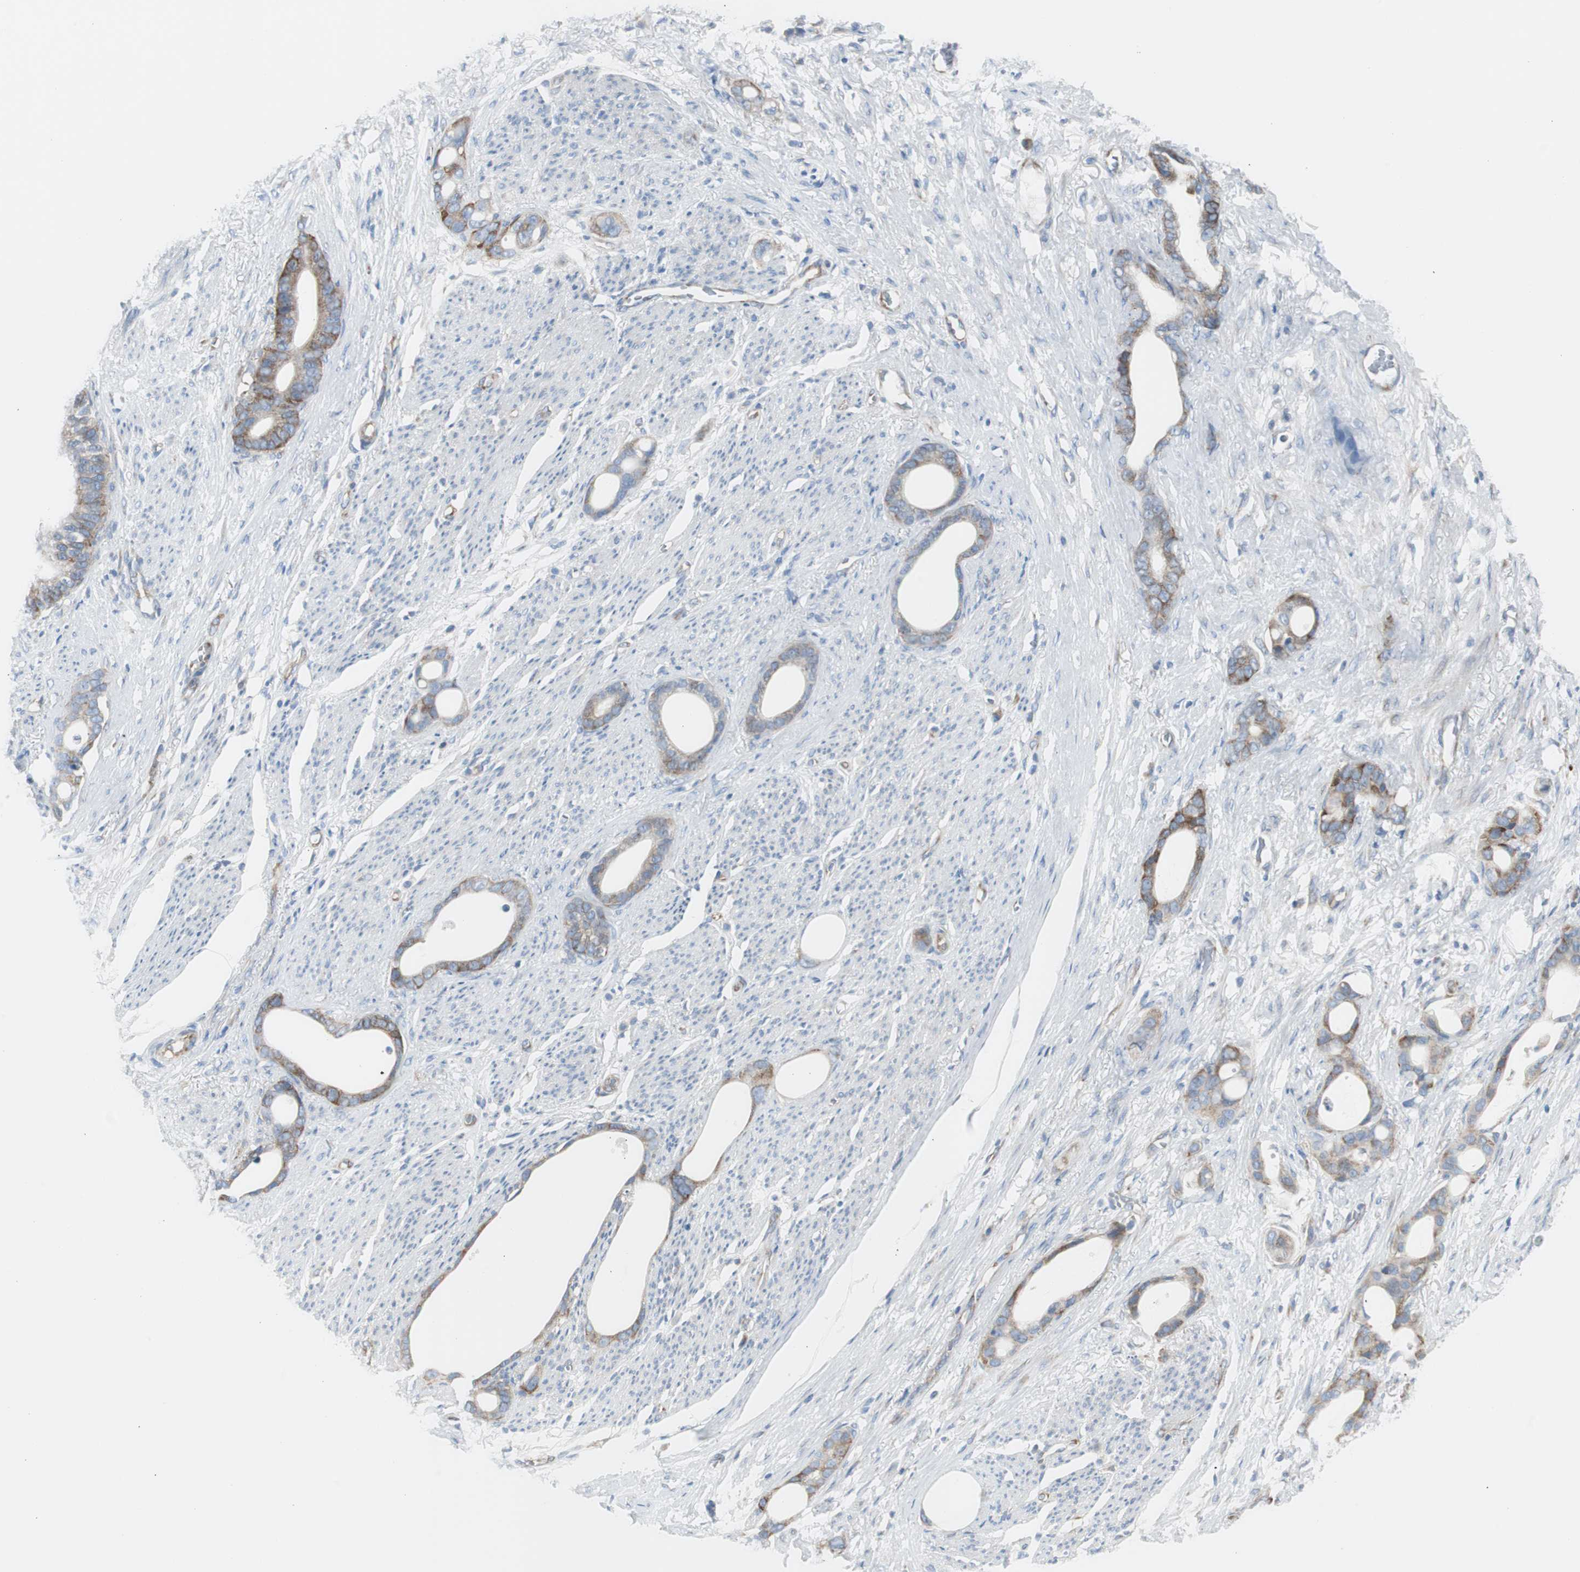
{"staining": {"intensity": "weak", "quantity": ">75%", "location": "cytoplasmic/membranous"}, "tissue": "stomach cancer", "cell_type": "Tumor cells", "image_type": "cancer", "snomed": [{"axis": "morphology", "description": "Adenocarcinoma, NOS"}, {"axis": "topography", "description": "Stomach"}], "caption": "Human stomach cancer stained with a brown dye demonstrates weak cytoplasmic/membranous positive staining in about >75% of tumor cells.", "gene": "RPS12", "patient": {"sex": "female", "age": 75}}